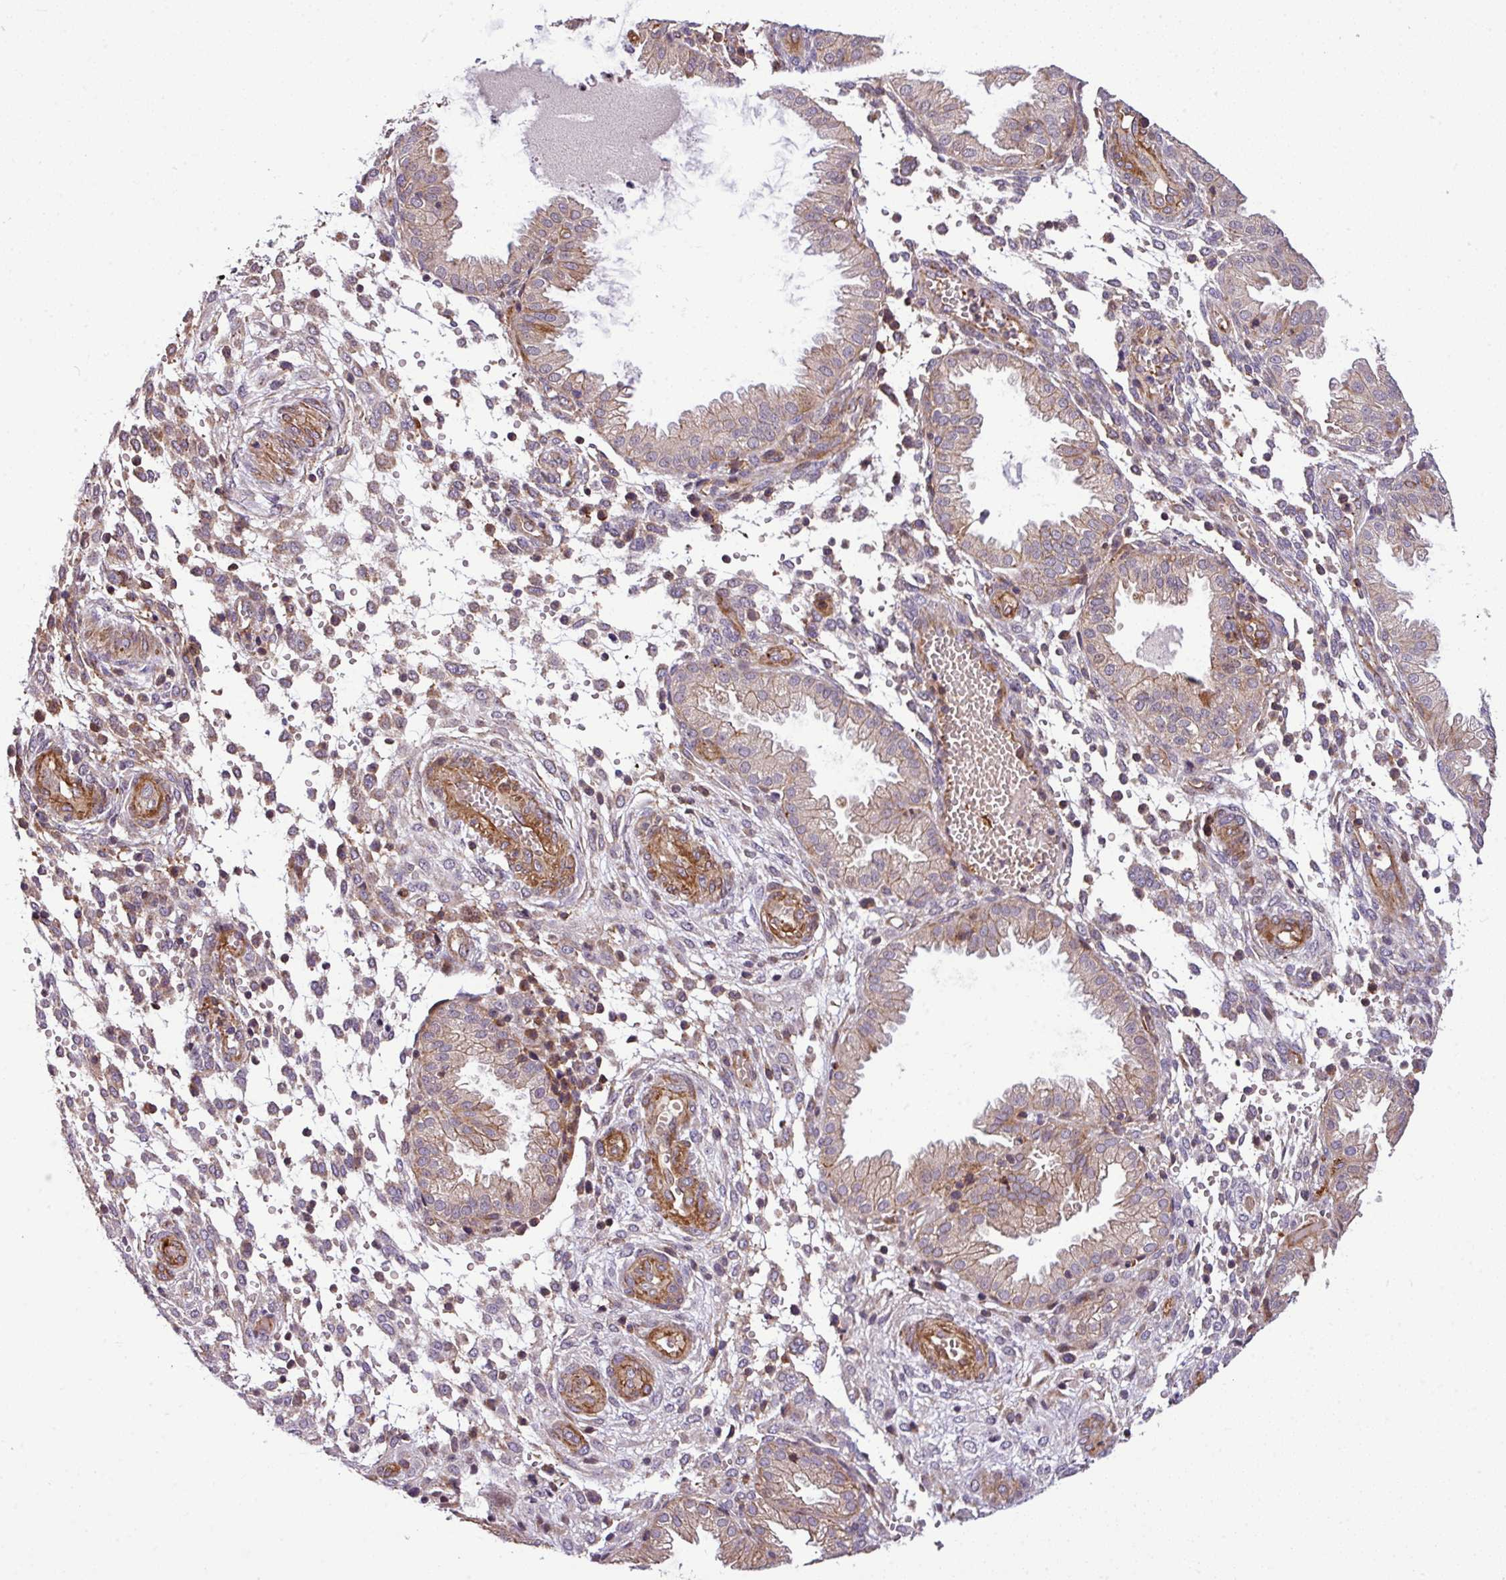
{"staining": {"intensity": "moderate", "quantity": "<25%", "location": "cytoplasmic/membranous"}, "tissue": "endometrium", "cell_type": "Cells in endometrial stroma", "image_type": "normal", "snomed": [{"axis": "morphology", "description": "Normal tissue, NOS"}, {"axis": "topography", "description": "Endometrium"}], "caption": "Endometrium stained for a protein reveals moderate cytoplasmic/membranous positivity in cells in endometrial stroma. Using DAB (3,3'-diaminobenzidine) (brown) and hematoxylin (blue) stains, captured at high magnification using brightfield microscopy.", "gene": "CASS4", "patient": {"sex": "female", "age": 33}}